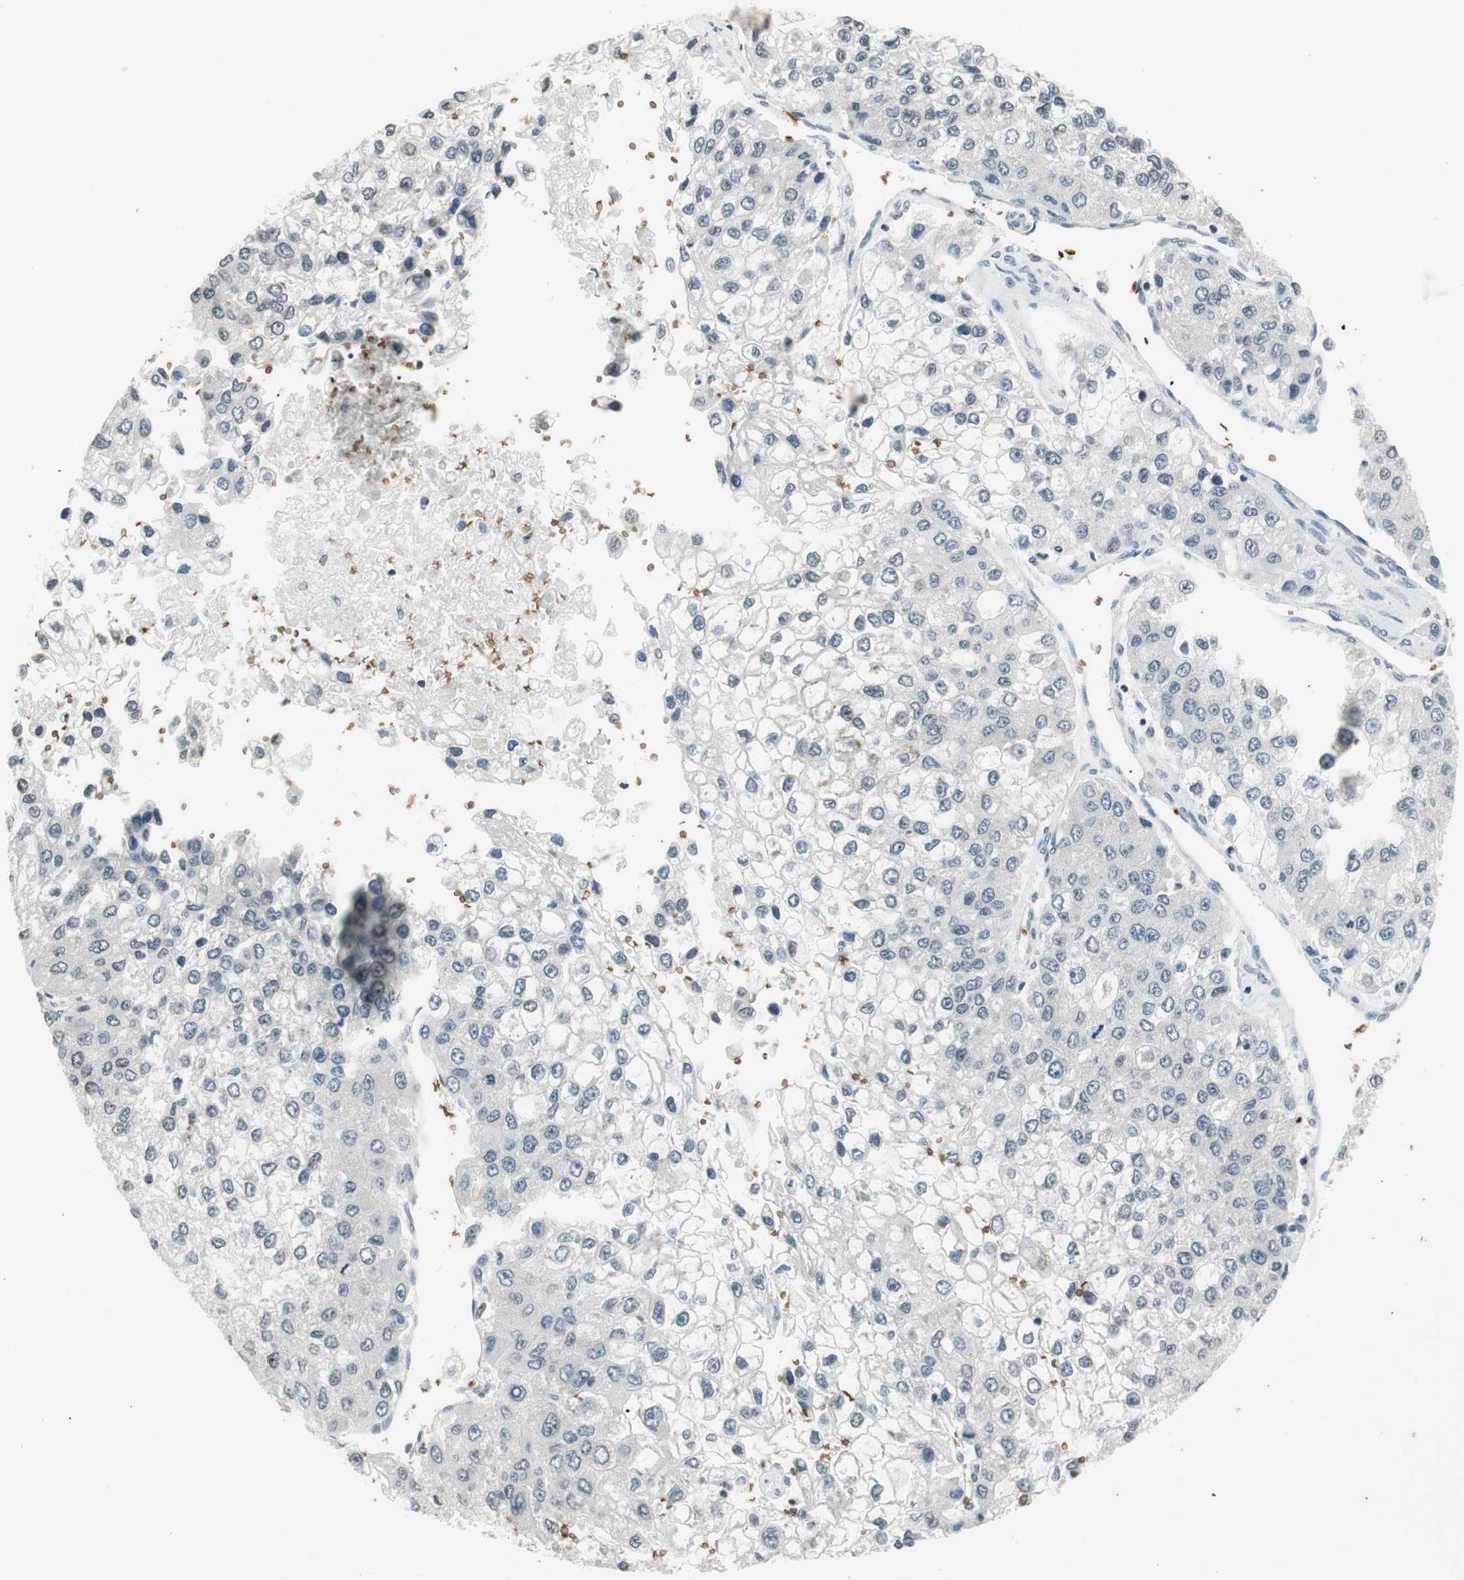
{"staining": {"intensity": "negative", "quantity": "none", "location": "none"}, "tissue": "liver cancer", "cell_type": "Tumor cells", "image_type": "cancer", "snomed": [{"axis": "morphology", "description": "Carcinoma, Hepatocellular, NOS"}, {"axis": "topography", "description": "Liver"}], "caption": "This photomicrograph is of liver cancer stained with IHC to label a protein in brown with the nuclei are counter-stained blue. There is no expression in tumor cells. Nuclei are stained in blue.", "gene": "GYPC", "patient": {"sex": "female", "age": 66}}